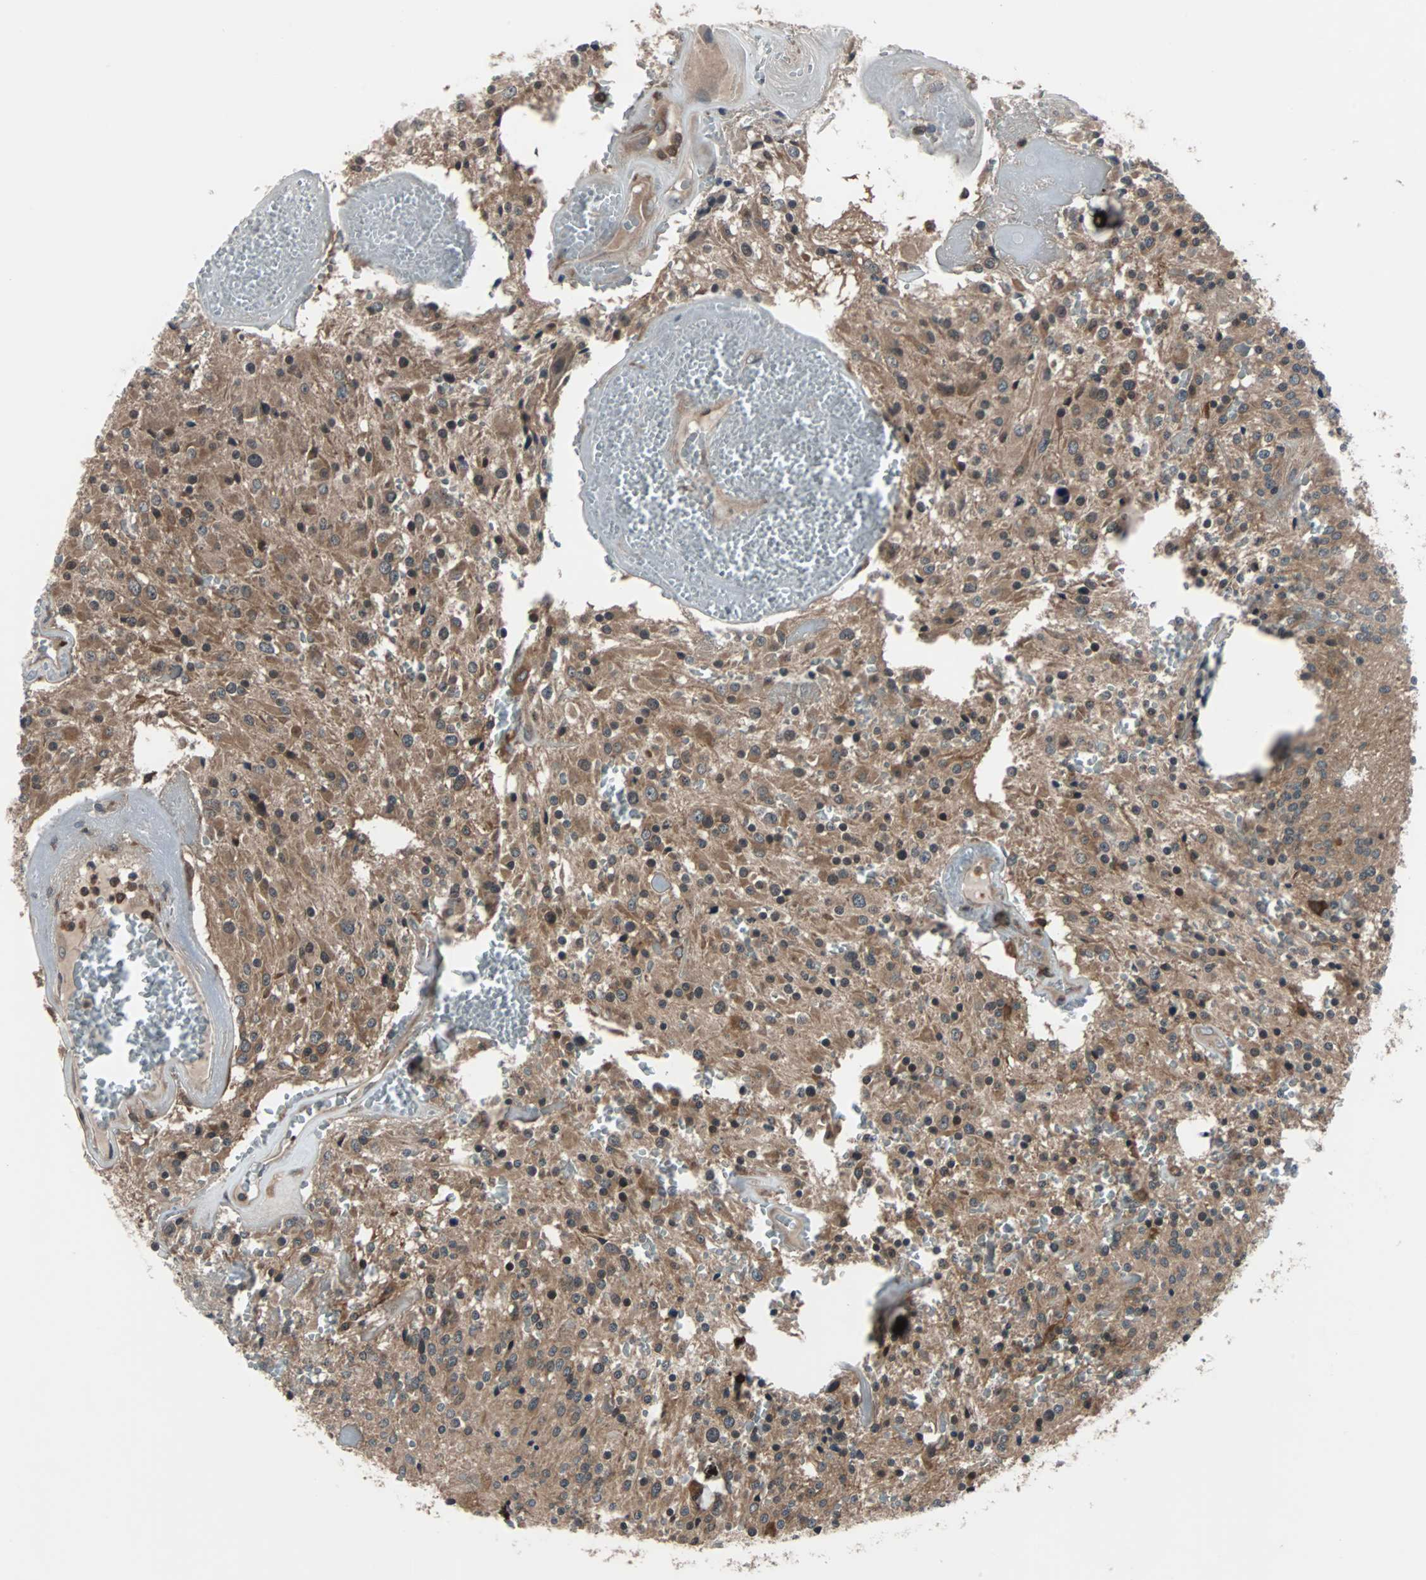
{"staining": {"intensity": "negative", "quantity": "none", "location": "none"}, "tissue": "glioma", "cell_type": "Tumor cells", "image_type": "cancer", "snomed": [{"axis": "morphology", "description": "Glioma, malignant, Low grade"}, {"axis": "topography", "description": "Brain"}], "caption": "There is no significant expression in tumor cells of glioma.", "gene": "PAK1", "patient": {"sex": "male", "age": 58}}